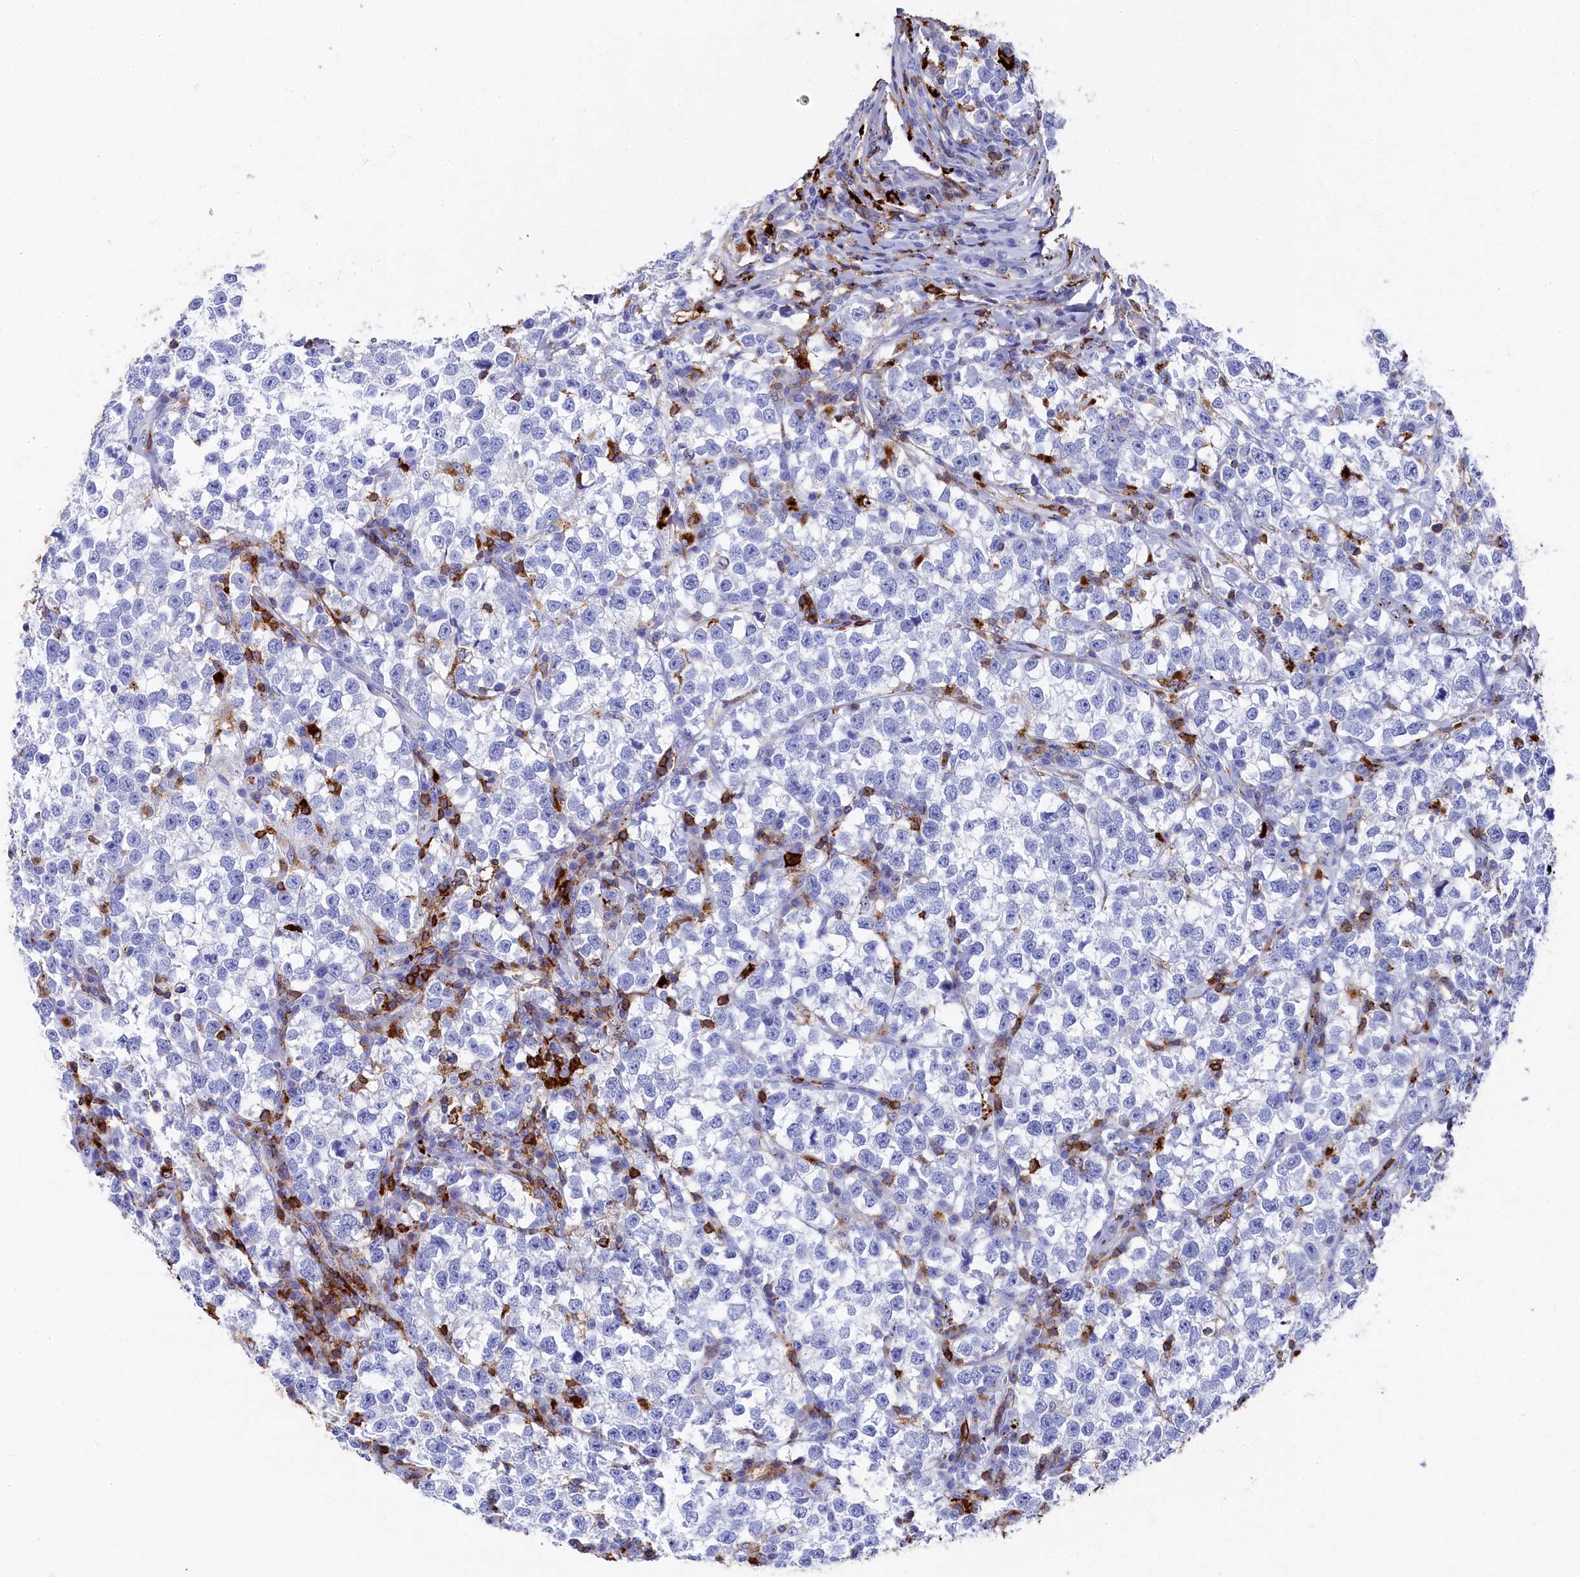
{"staining": {"intensity": "negative", "quantity": "none", "location": "none"}, "tissue": "testis cancer", "cell_type": "Tumor cells", "image_type": "cancer", "snomed": [{"axis": "morphology", "description": "Normal tissue, NOS"}, {"axis": "morphology", "description": "Seminoma, NOS"}, {"axis": "topography", "description": "Testis"}], "caption": "An immunohistochemistry (IHC) histopathology image of seminoma (testis) is shown. There is no staining in tumor cells of seminoma (testis).", "gene": "PLAC8", "patient": {"sex": "male", "age": 43}}